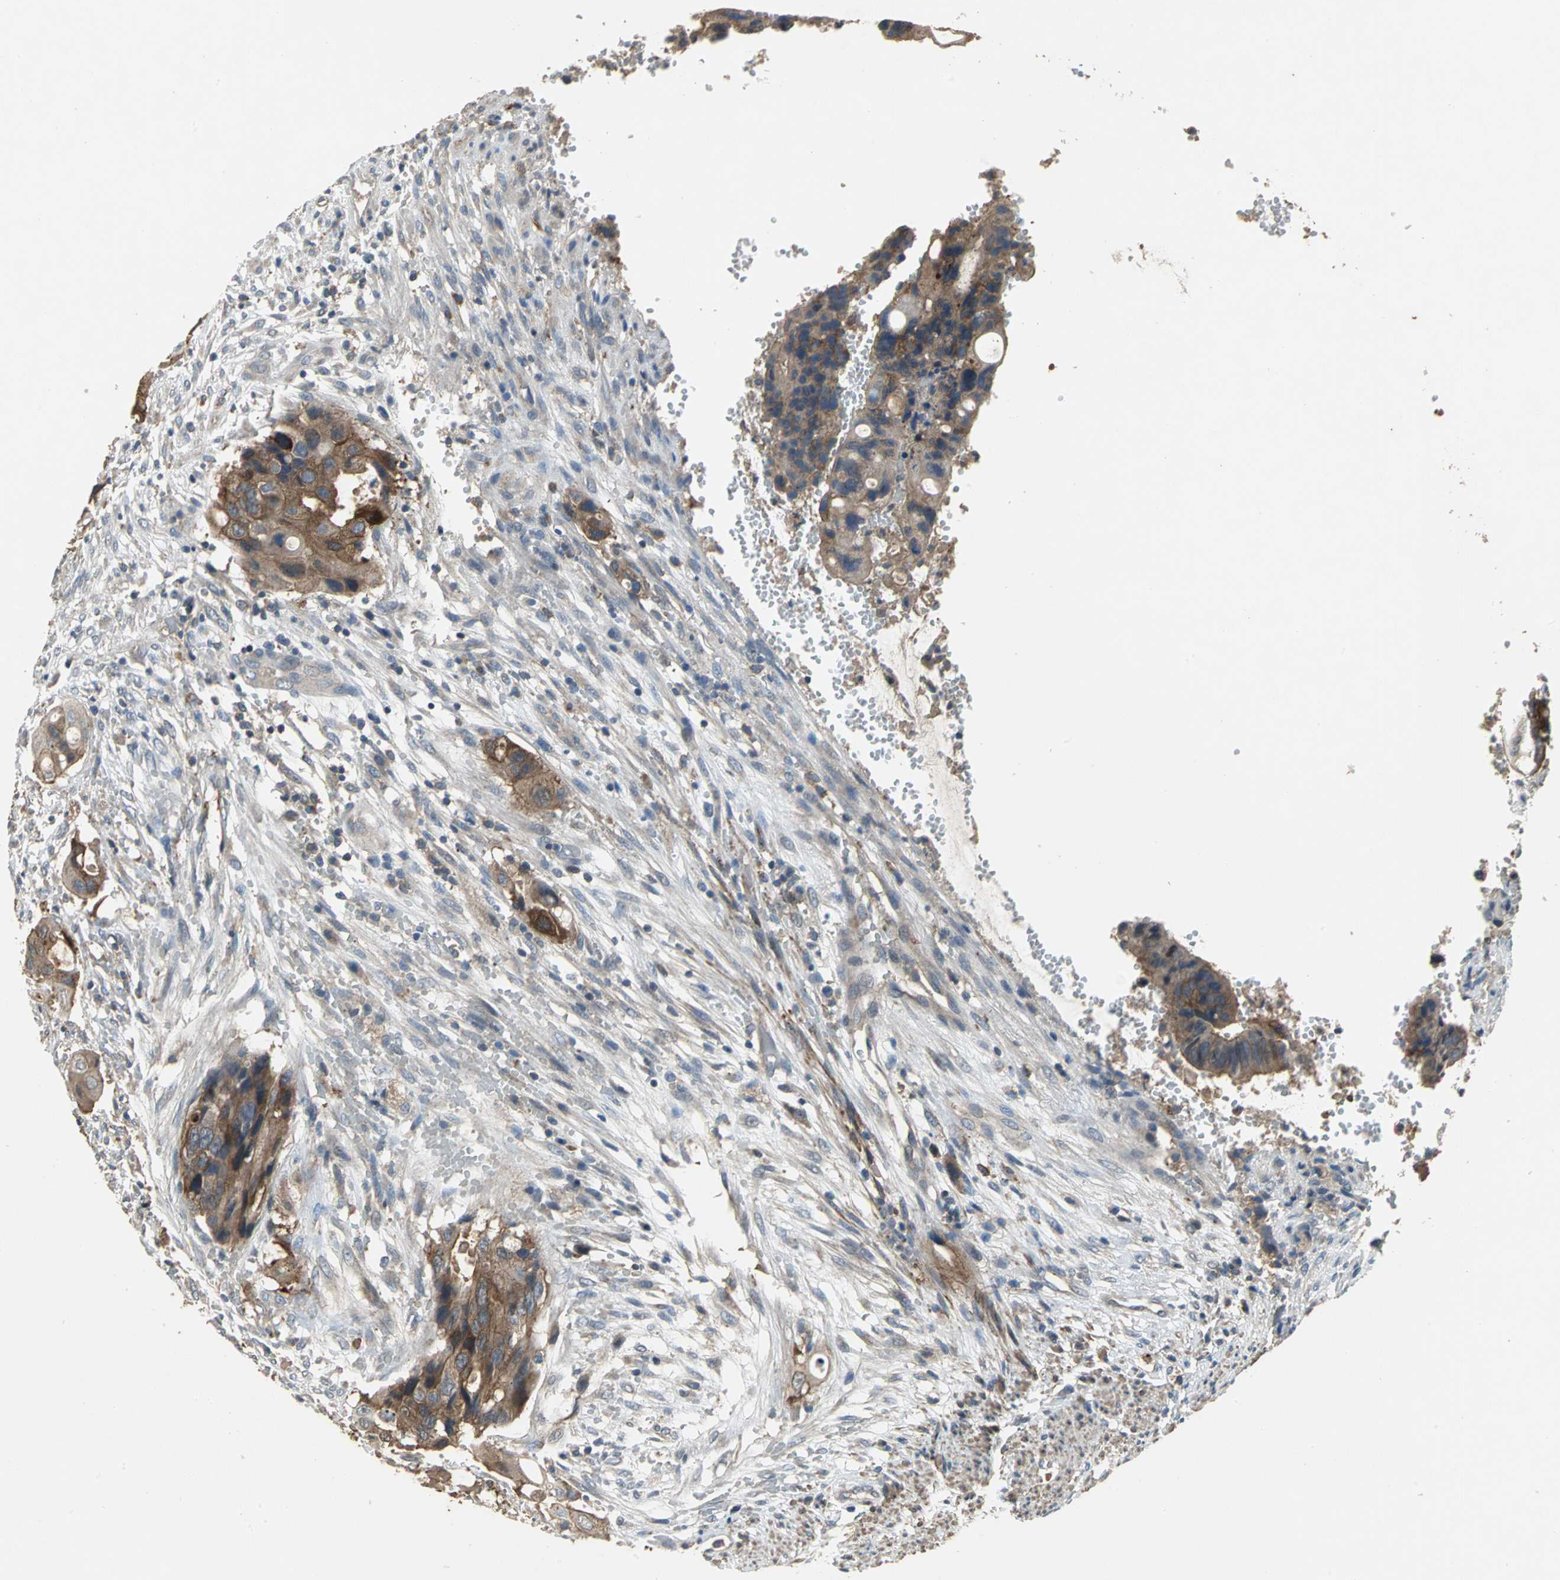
{"staining": {"intensity": "moderate", "quantity": ">75%", "location": "cytoplasmic/membranous"}, "tissue": "colorectal cancer", "cell_type": "Tumor cells", "image_type": "cancer", "snomed": [{"axis": "morphology", "description": "Adenocarcinoma, NOS"}, {"axis": "topography", "description": "Colon"}], "caption": "Immunohistochemical staining of human colorectal cancer demonstrates moderate cytoplasmic/membranous protein positivity in about >75% of tumor cells. Using DAB (brown) and hematoxylin (blue) stains, captured at high magnification using brightfield microscopy.", "gene": "MET", "patient": {"sex": "female", "age": 57}}